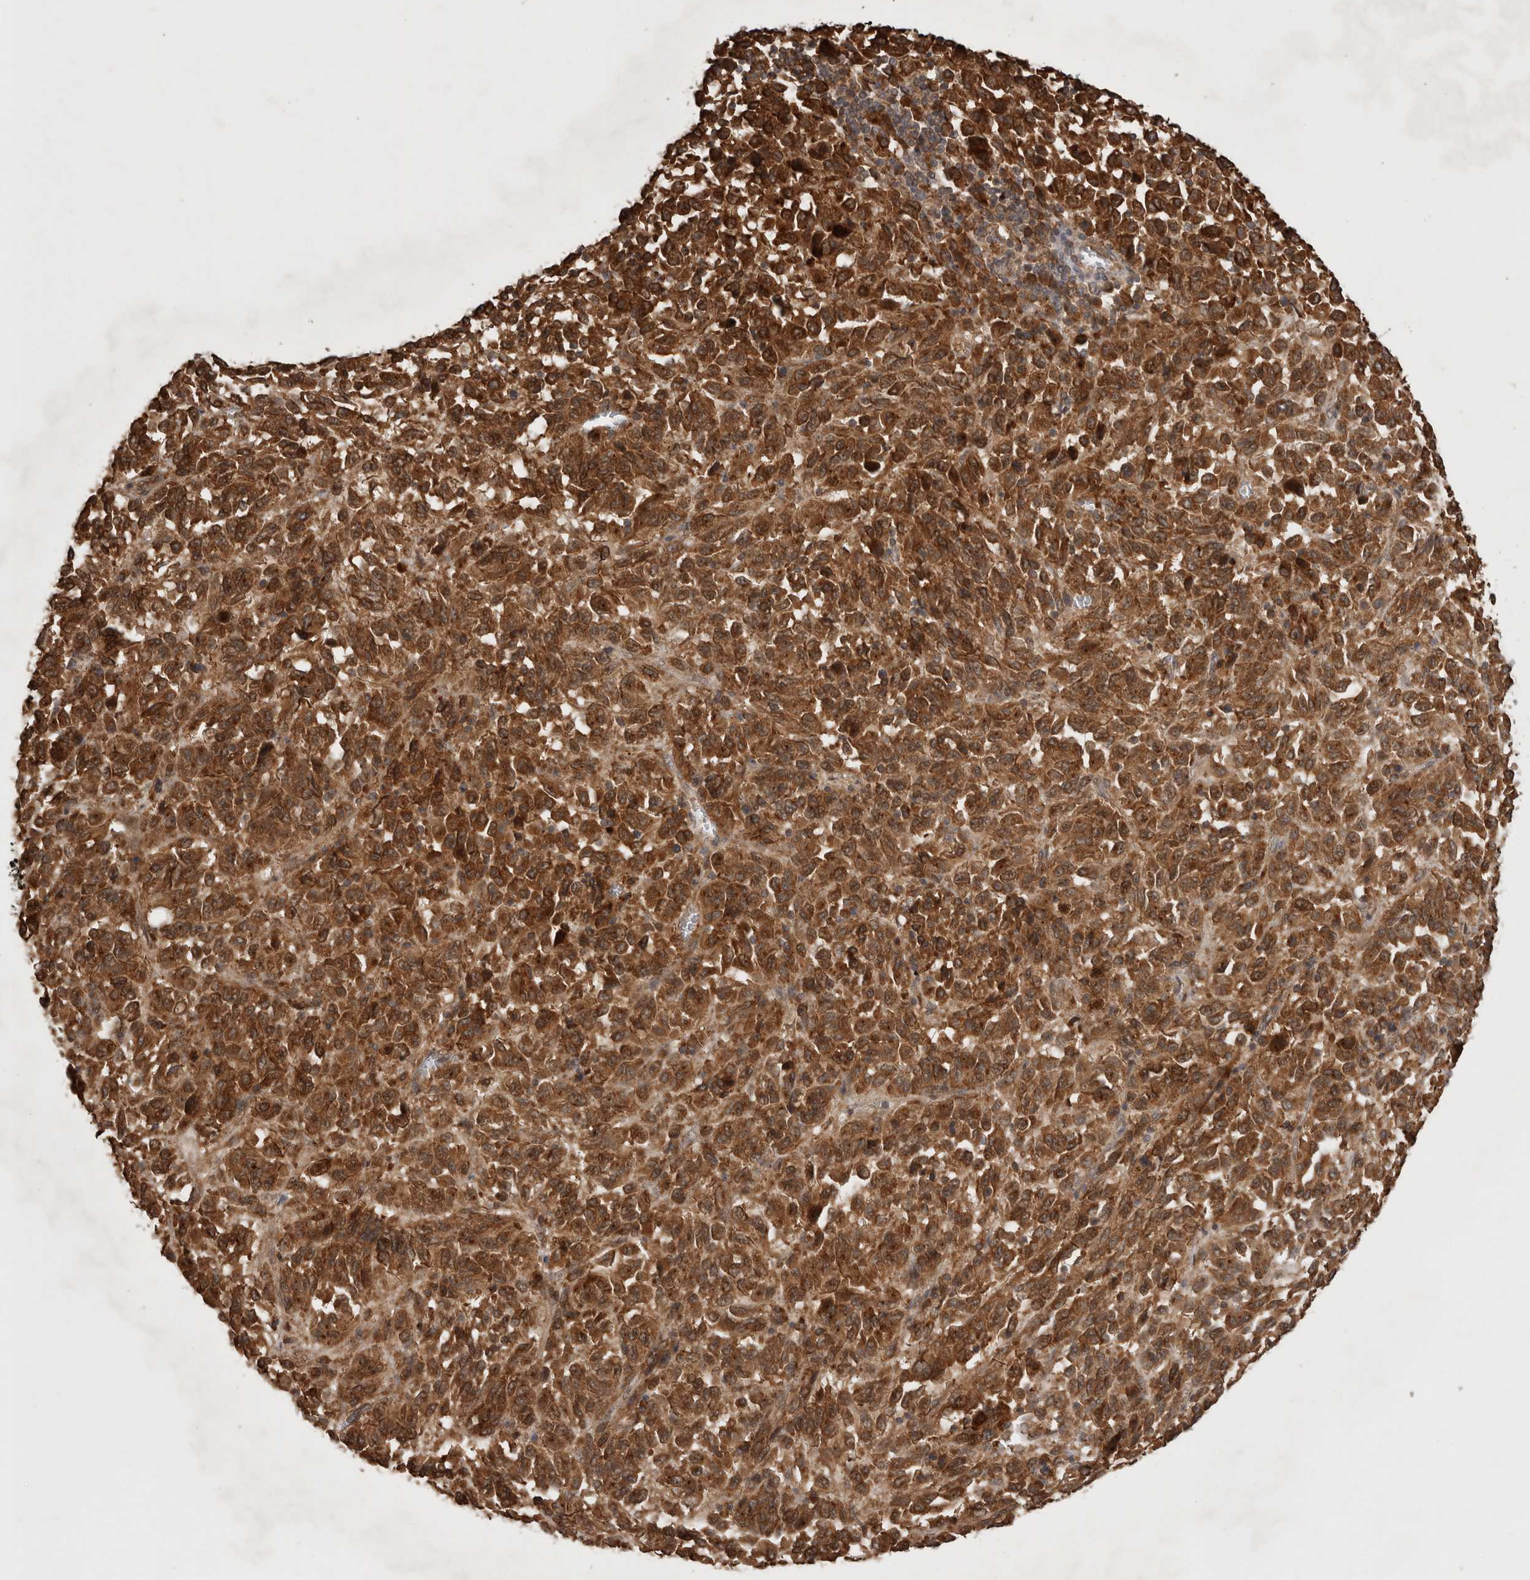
{"staining": {"intensity": "strong", "quantity": ">75%", "location": "cytoplasmic/membranous"}, "tissue": "melanoma", "cell_type": "Tumor cells", "image_type": "cancer", "snomed": [{"axis": "morphology", "description": "Malignant melanoma, Metastatic site"}, {"axis": "topography", "description": "Lung"}], "caption": "Human melanoma stained for a protein (brown) exhibits strong cytoplasmic/membranous positive expression in approximately >75% of tumor cells.", "gene": "OTUD7B", "patient": {"sex": "male", "age": 64}}